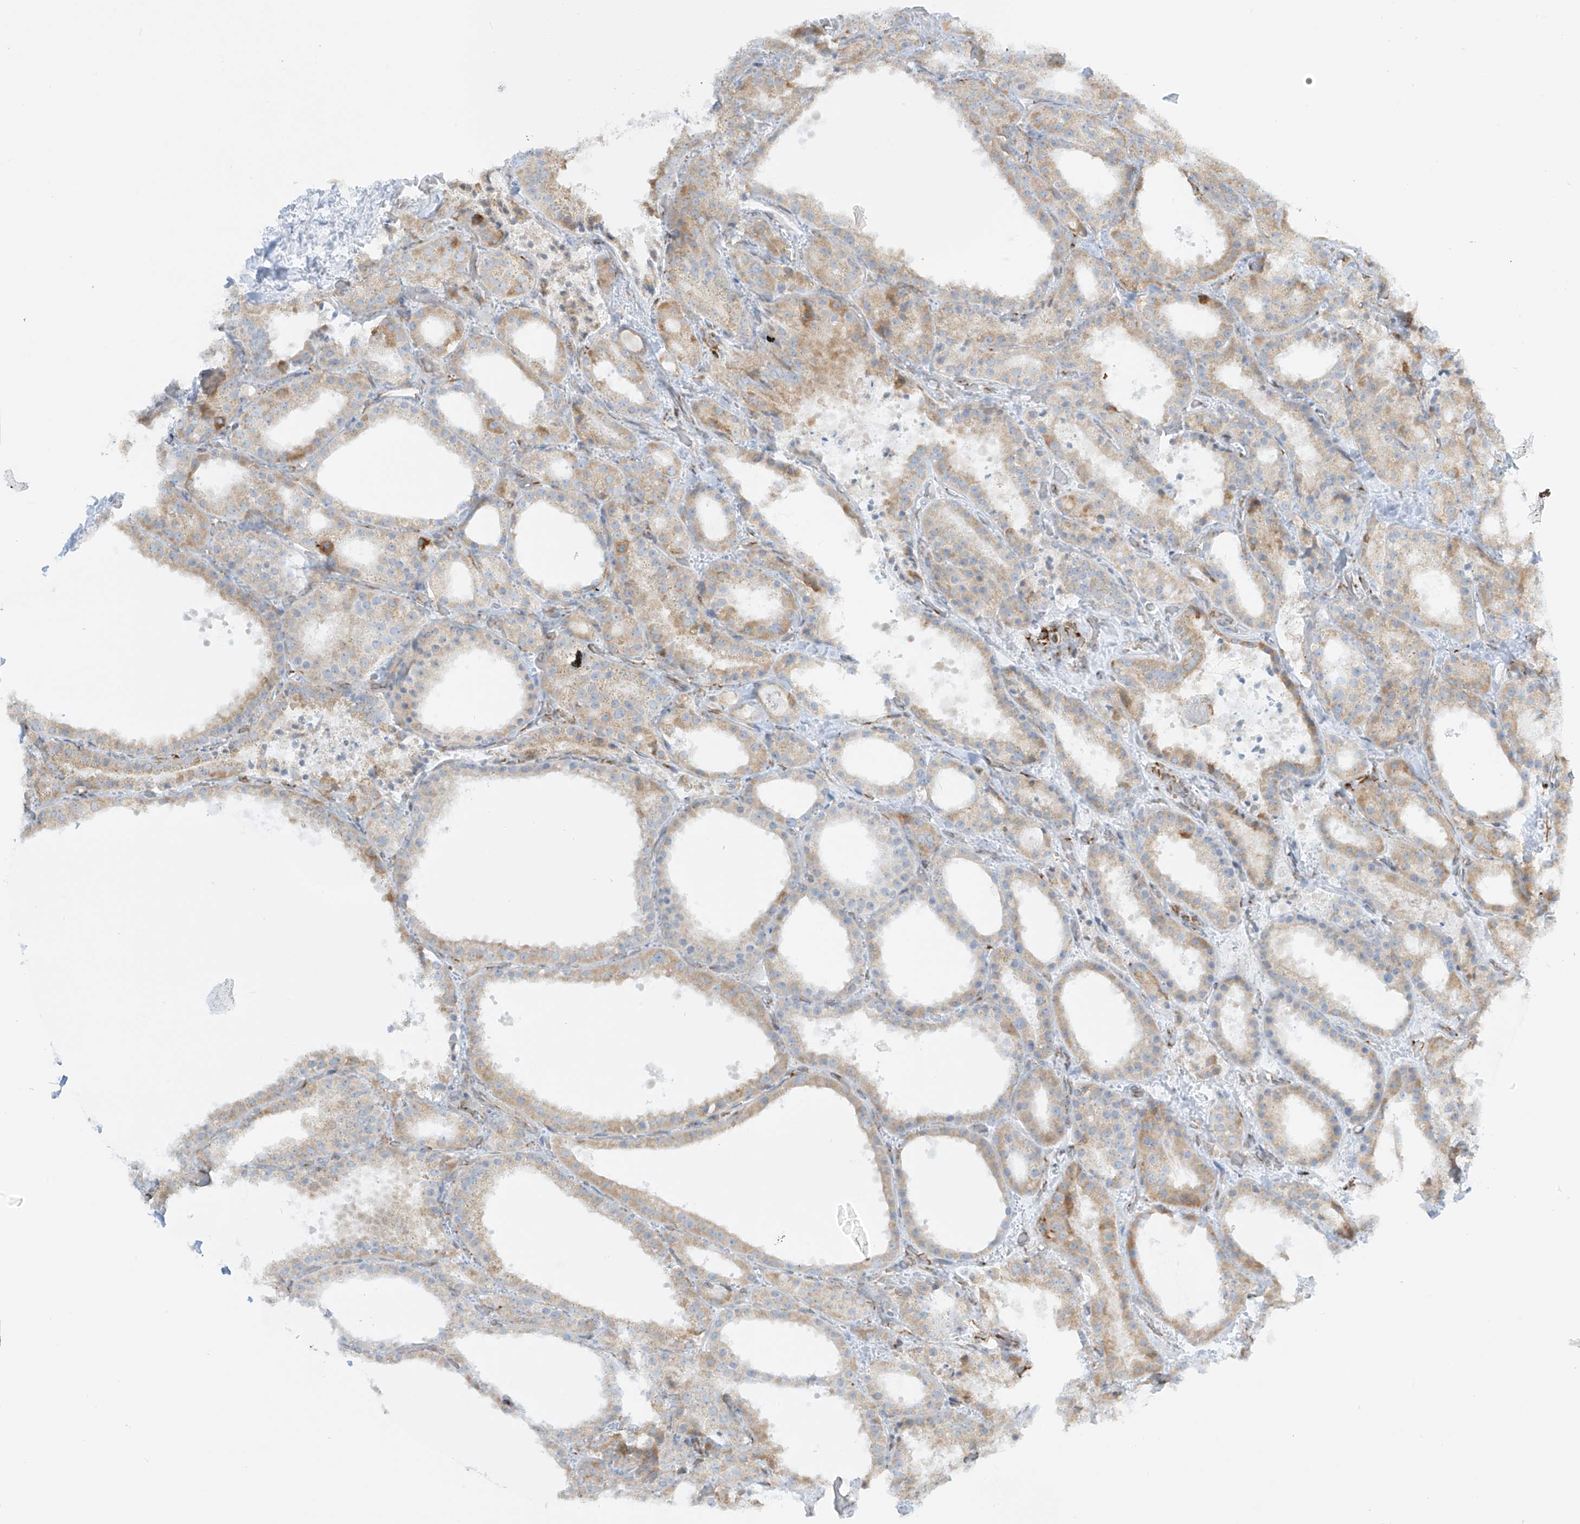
{"staining": {"intensity": "moderate", "quantity": "25%-75%", "location": "cytoplasmic/membranous"}, "tissue": "thyroid cancer", "cell_type": "Tumor cells", "image_type": "cancer", "snomed": [{"axis": "morphology", "description": "Papillary adenocarcinoma, NOS"}, {"axis": "topography", "description": "Thyroid gland"}], "caption": "This histopathology image displays immunohistochemistry (IHC) staining of human papillary adenocarcinoma (thyroid), with medium moderate cytoplasmic/membranous positivity in about 25%-75% of tumor cells.", "gene": "LRRC59", "patient": {"sex": "male", "age": 77}}